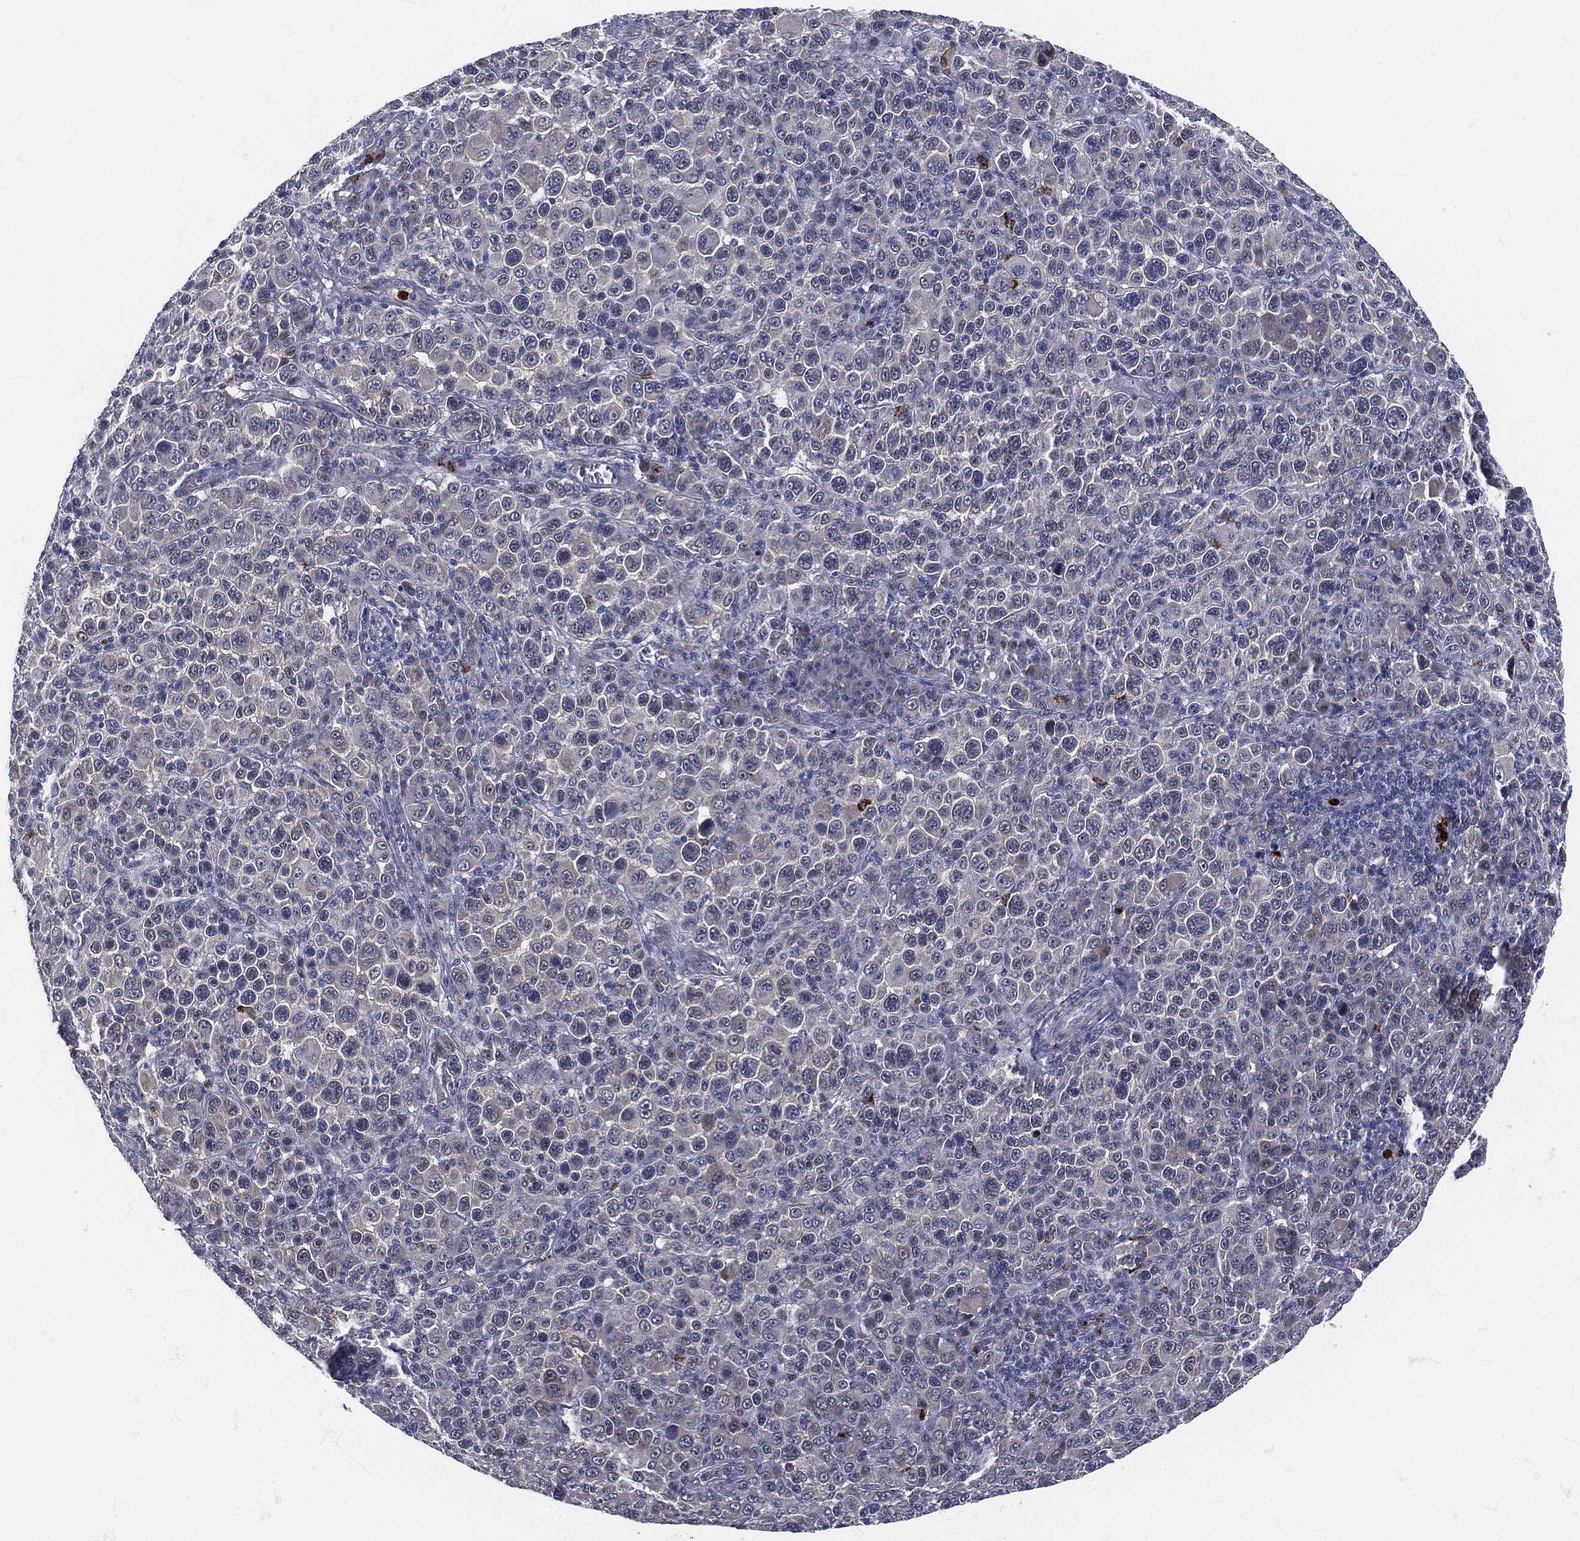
{"staining": {"intensity": "negative", "quantity": "none", "location": "none"}, "tissue": "melanoma", "cell_type": "Tumor cells", "image_type": "cancer", "snomed": [{"axis": "morphology", "description": "Malignant melanoma, NOS"}, {"axis": "topography", "description": "Skin"}], "caption": "Tumor cells show no significant protein positivity in melanoma. (Brightfield microscopy of DAB IHC at high magnification).", "gene": "MPO", "patient": {"sex": "female", "age": 57}}